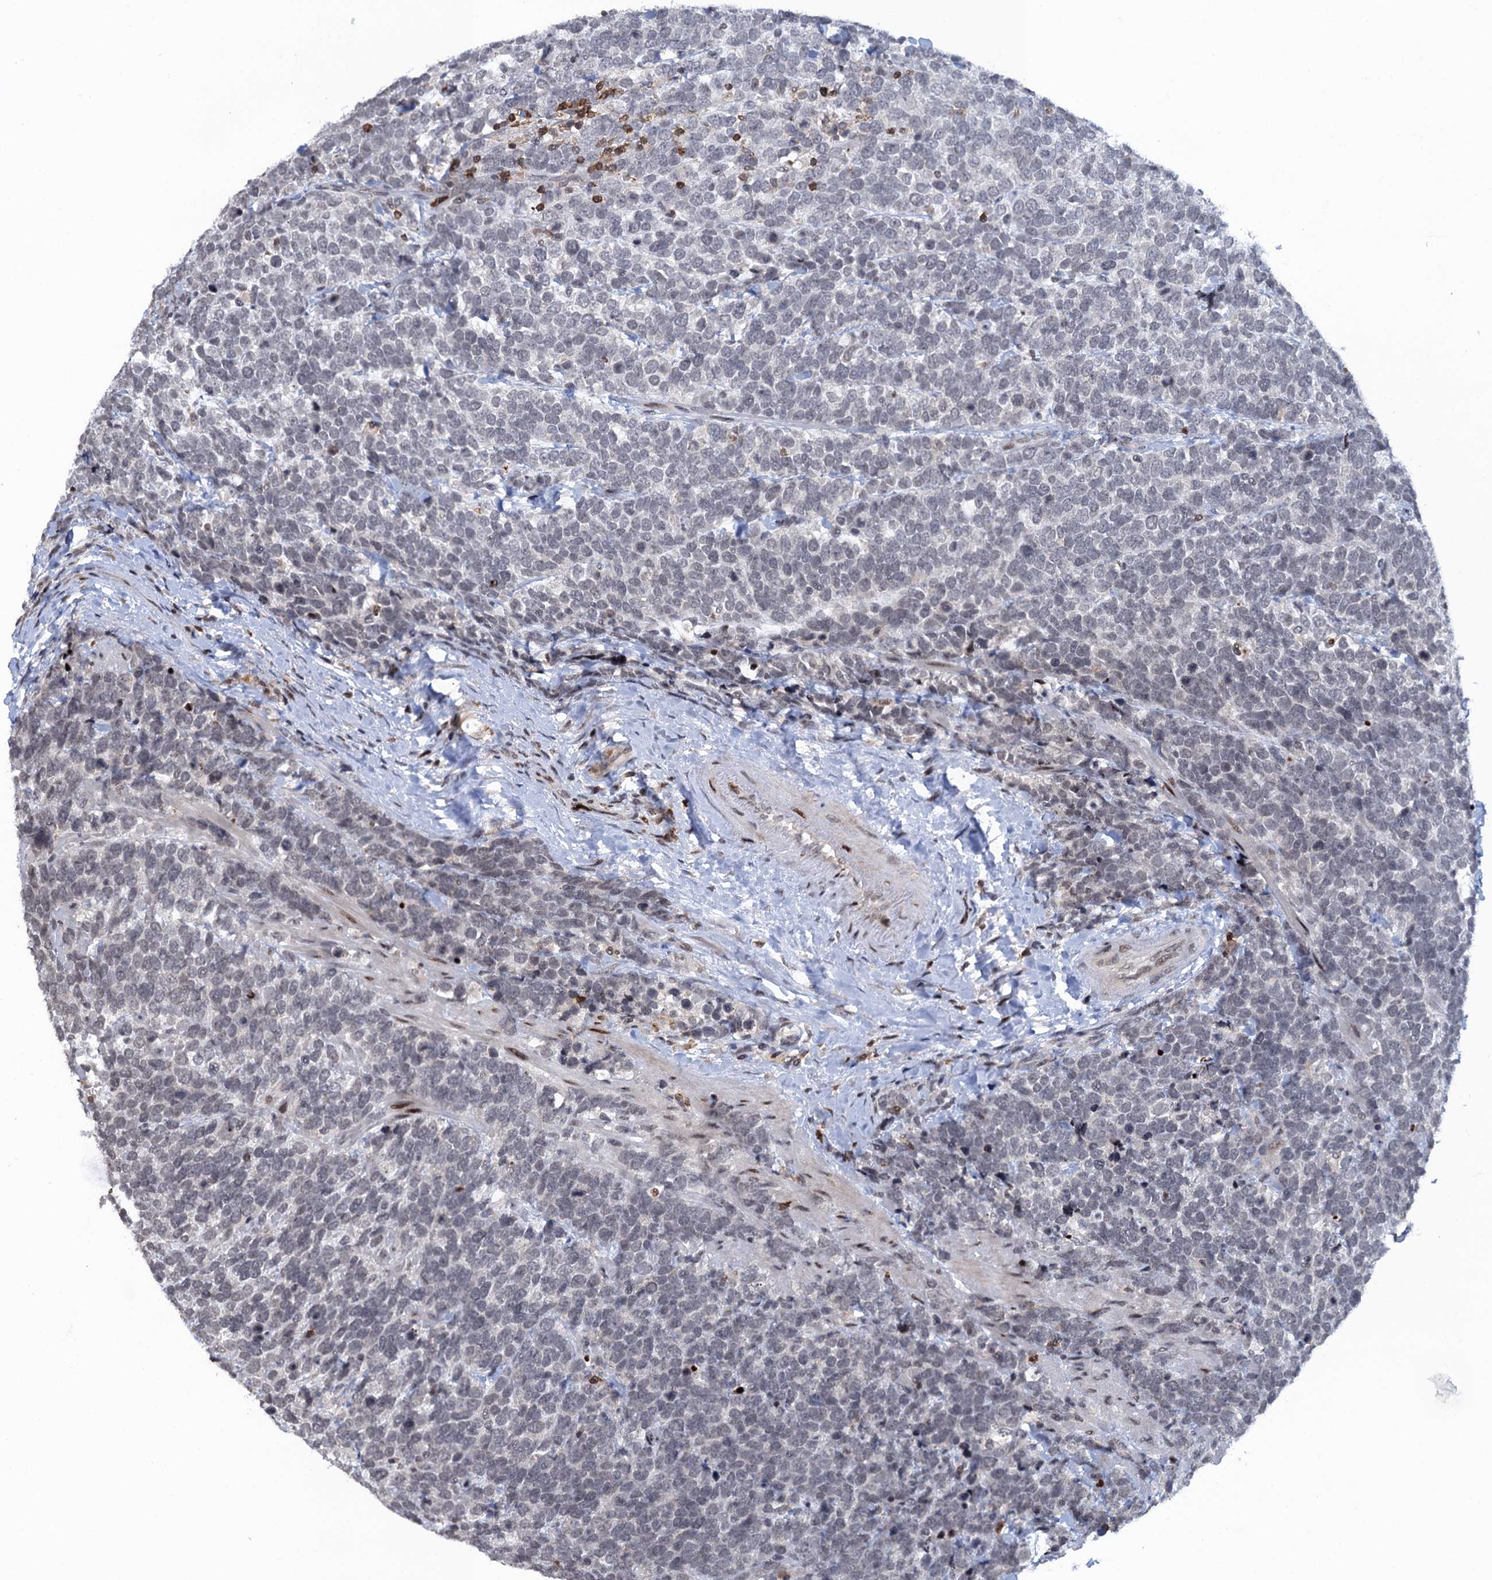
{"staining": {"intensity": "negative", "quantity": "none", "location": "none"}, "tissue": "urothelial cancer", "cell_type": "Tumor cells", "image_type": "cancer", "snomed": [{"axis": "morphology", "description": "Urothelial carcinoma, High grade"}, {"axis": "topography", "description": "Urinary bladder"}], "caption": "Tumor cells show no significant positivity in urothelial carcinoma (high-grade).", "gene": "FYB1", "patient": {"sex": "female", "age": 82}}